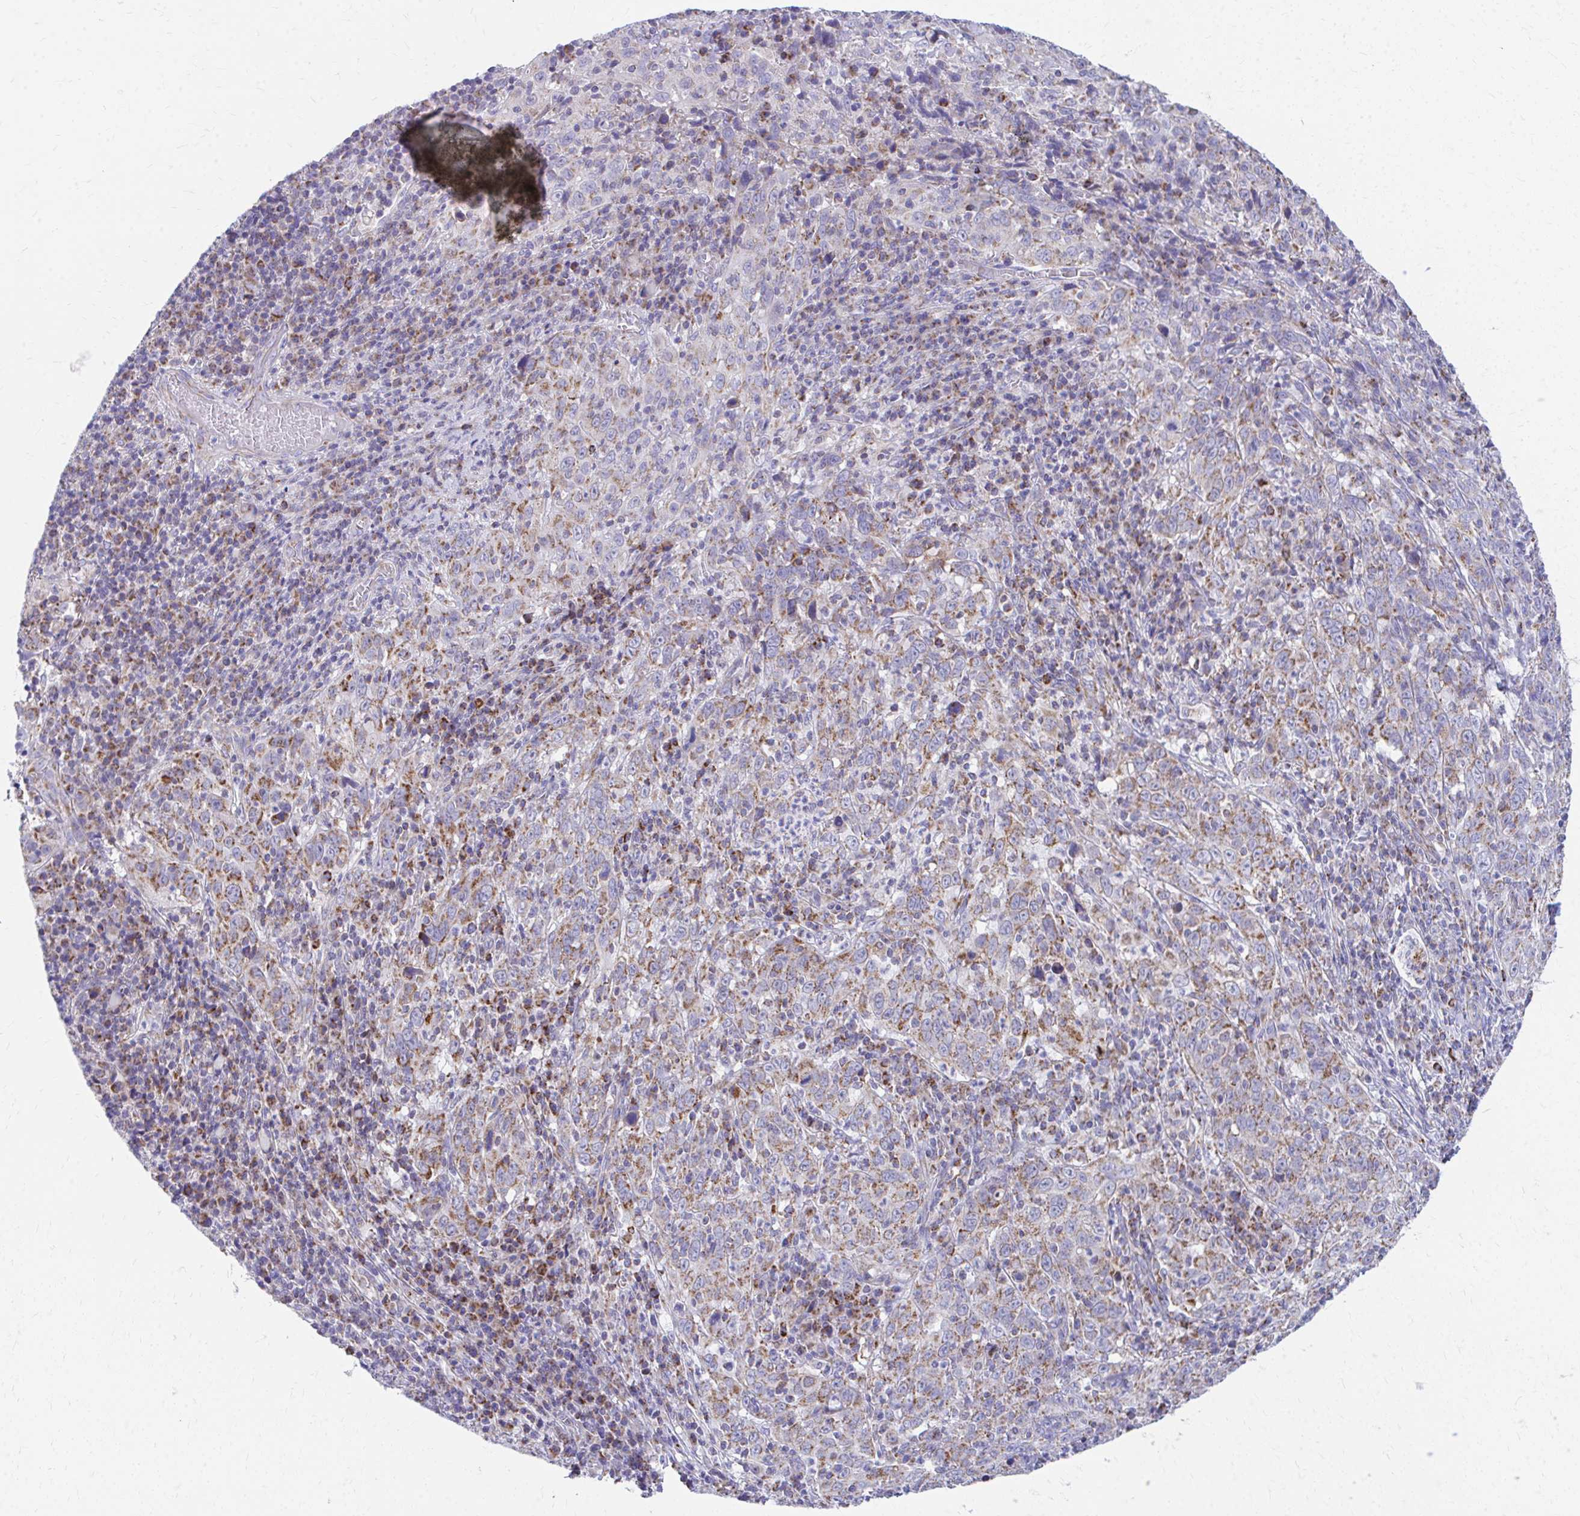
{"staining": {"intensity": "moderate", "quantity": ">75%", "location": "cytoplasmic/membranous"}, "tissue": "cervical cancer", "cell_type": "Tumor cells", "image_type": "cancer", "snomed": [{"axis": "morphology", "description": "Squamous cell carcinoma, NOS"}, {"axis": "topography", "description": "Cervix"}], "caption": "This is an image of immunohistochemistry (IHC) staining of cervical squamous cell carcinoma, which shows moderate staining in the cytoplasmic/membranous of tumor cells.", "gene": "MRPL19", "patient": {"sex": "female", "age": 46}}